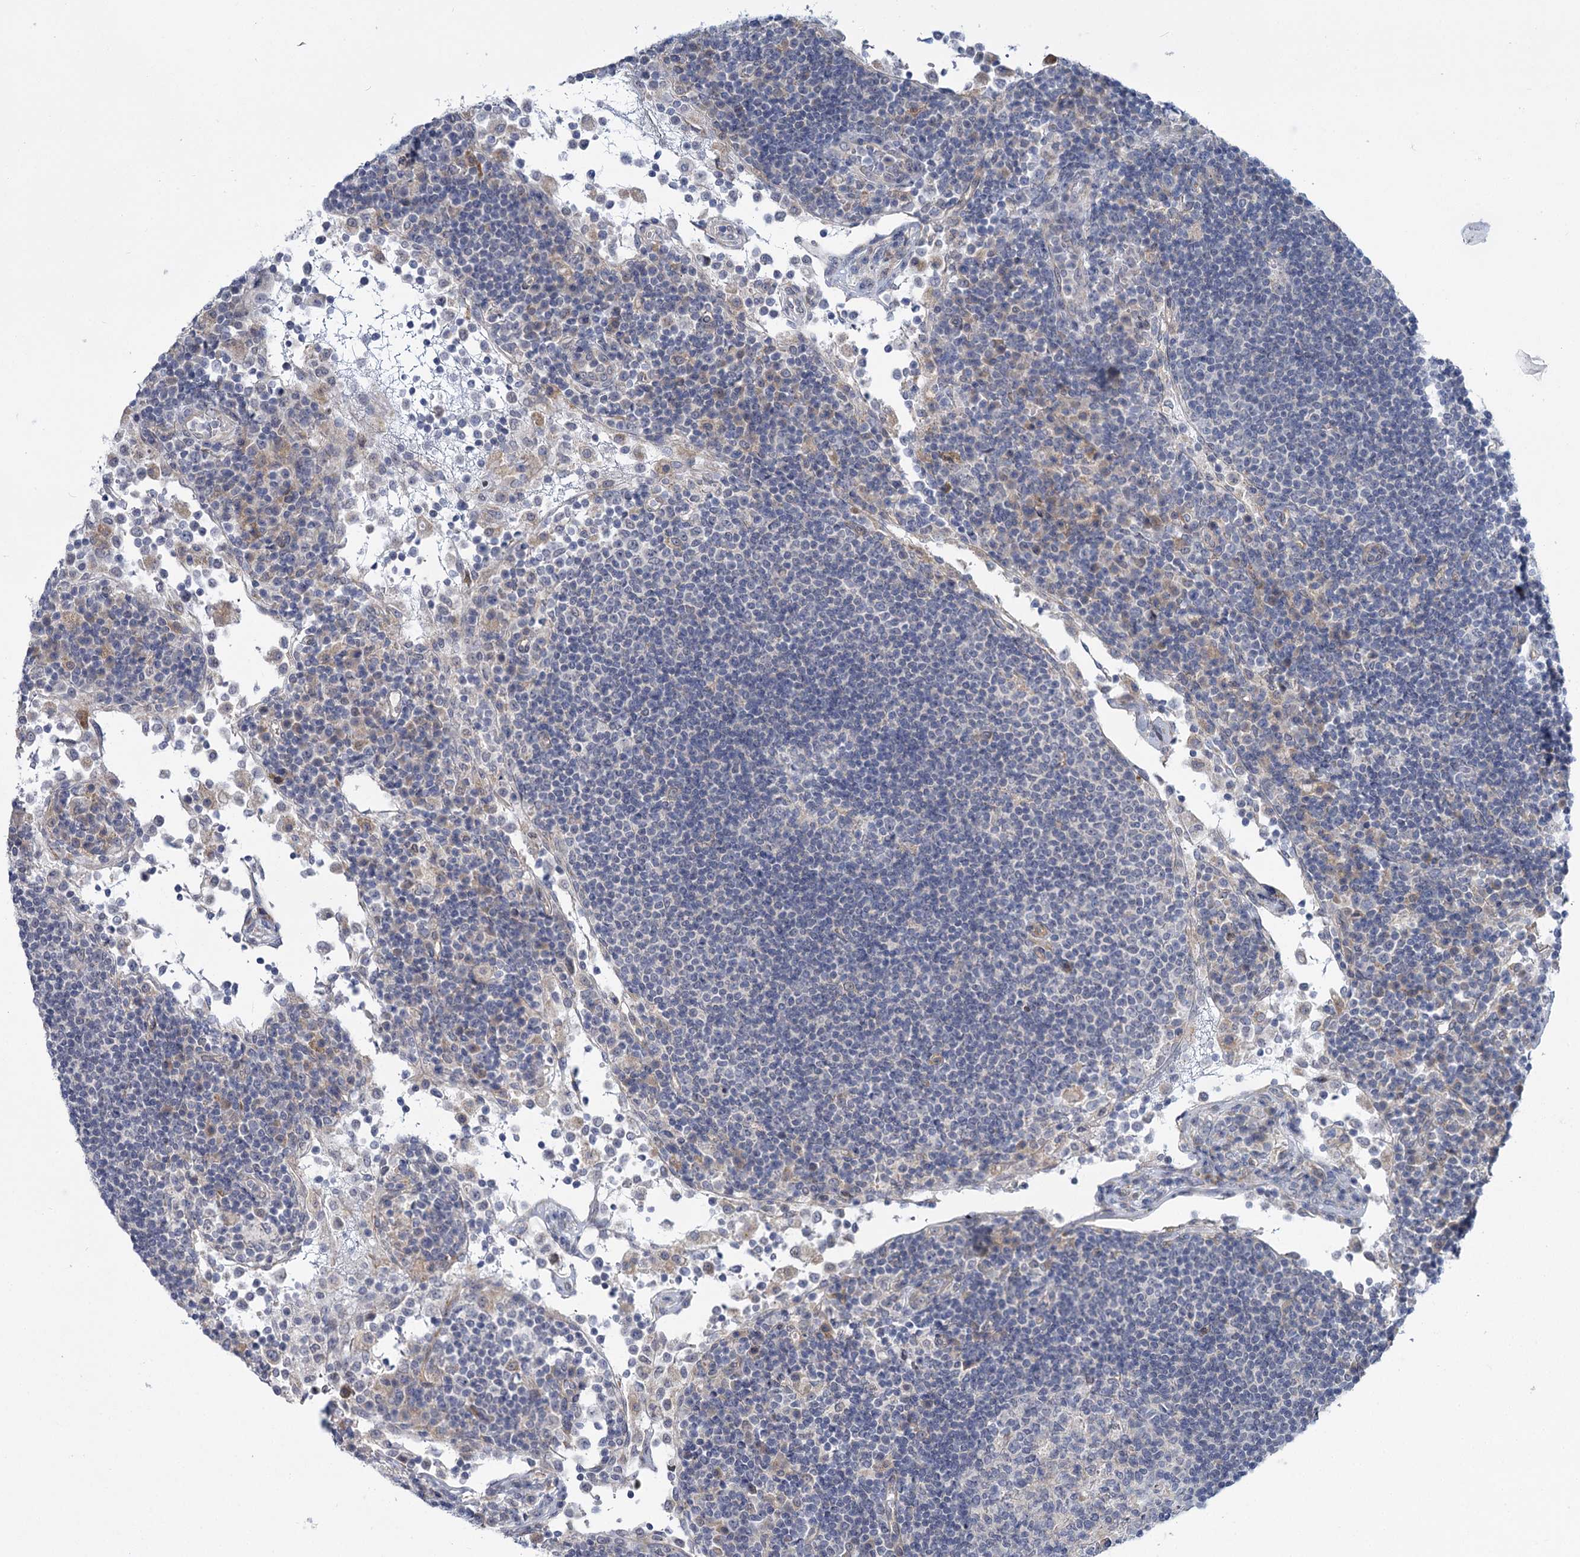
{"staining": {"intensity": "negative", "quantity": "none", "location": "none"}, "tissue": "lymph node", "cell_type": "Germinal center cells", "image_type": "normal", "snomed": [{"axis": "morphology", "description": "Normal tissue, NOS"}, {"axis": "topography", "description": "Lymph node"}], "caption": "Immunohistochemistry (IHC) histopathology image of unremarkable human lymph node stained for a protein (brown), which exhibits no positivity in germinal center cells.", "gene": "MBLAC2", "patient": {"sex": "female", "age": 53}}